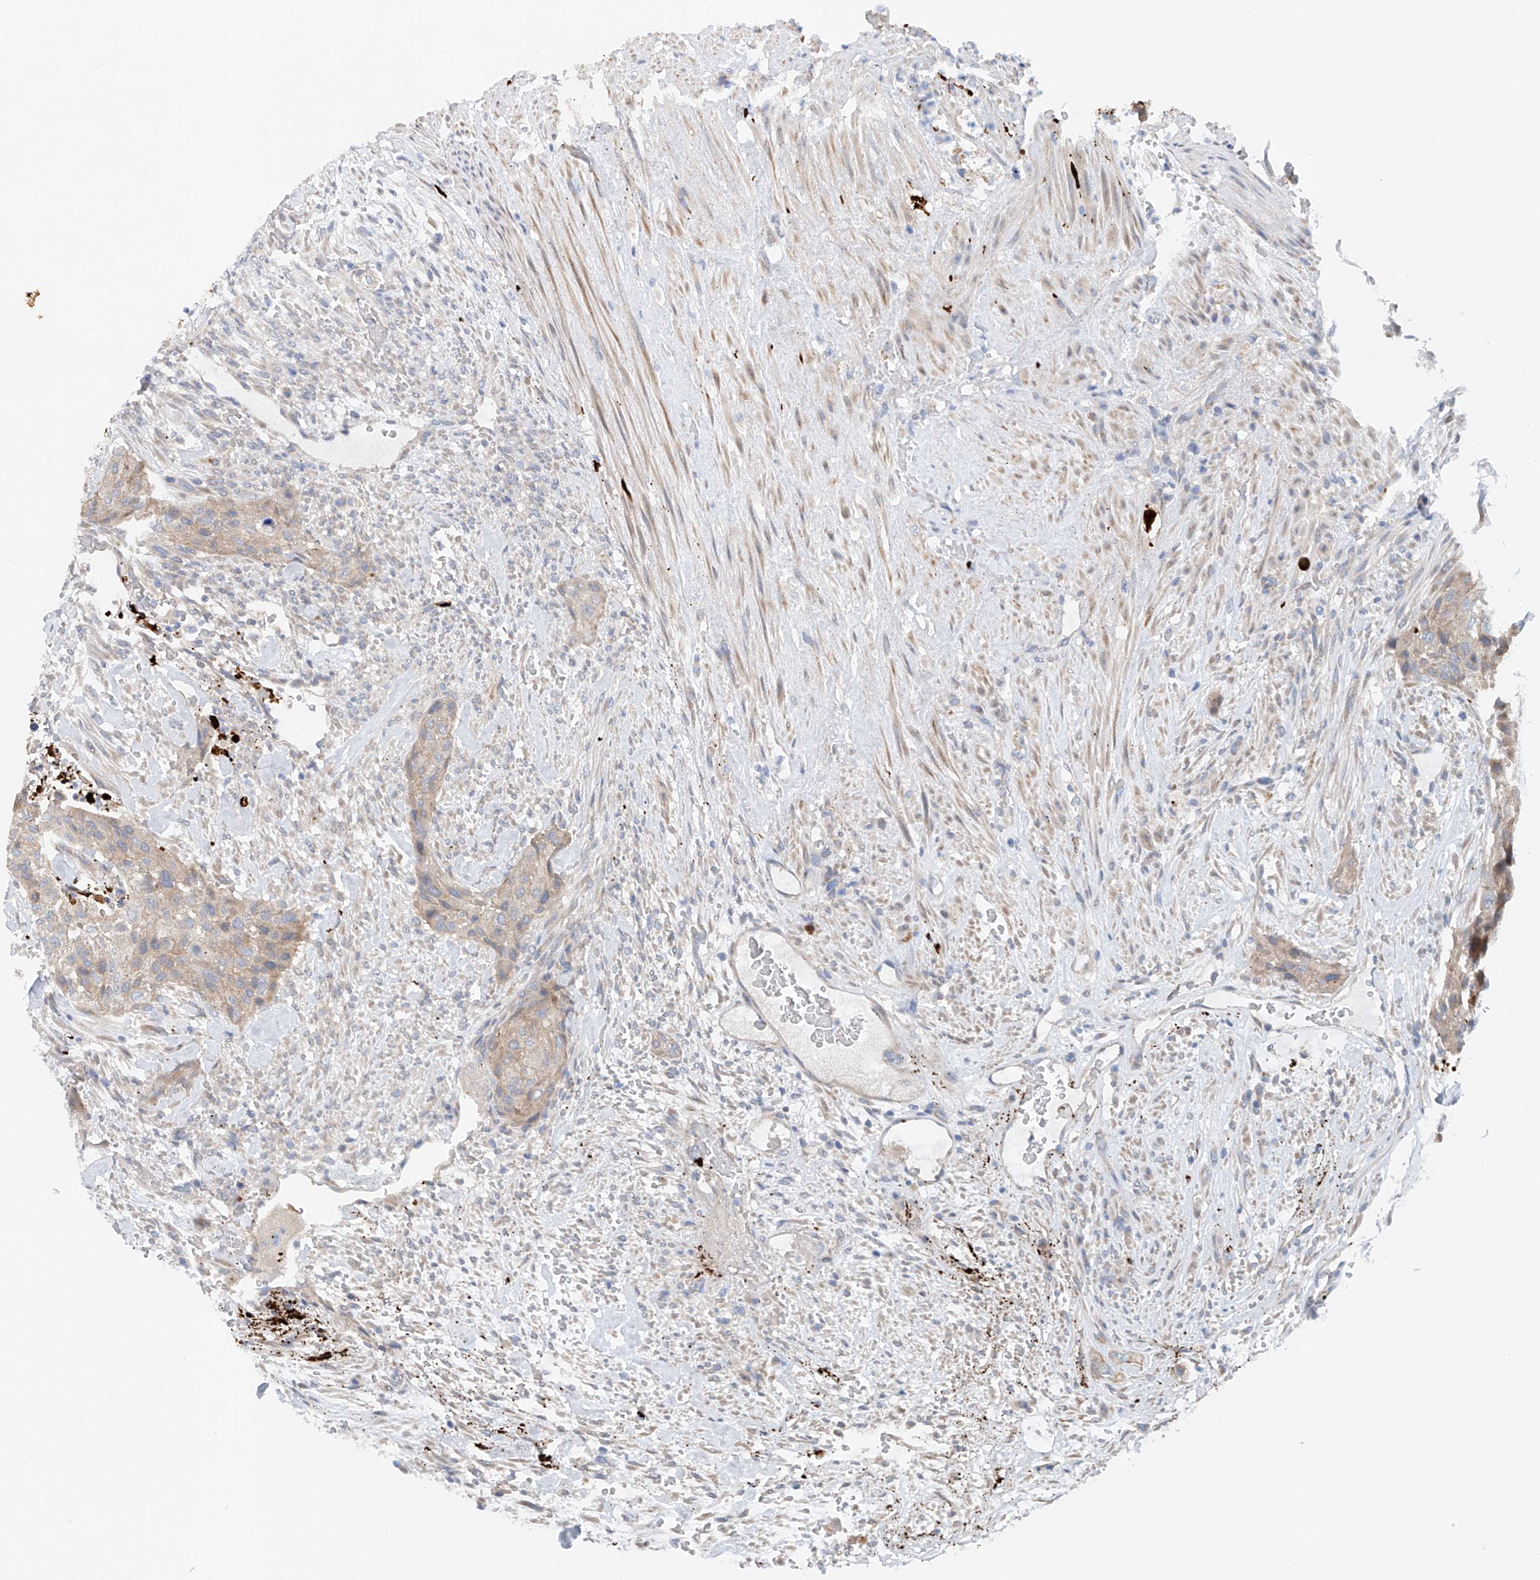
{"staining": {"intensity": "weak", "quantity": "25%-75%", "location": "cytoplasmic/membranous"}, "tissue": "urothelial cancer", "cell_type": "Tumor cells", "image_type": "cancer", "snomed": [{"axis": "morphology", "description": "Urothelial carcinoma, High grade"}, {"axis": "topography", "description": "Urinary bladder"}], "caption": "IHC micrograph of neoplastic tissue: high-grade urothelial carcinoma stained using immunohistochemistry displays low levels of weak protein expression localized specifically in the cytoplasmic/membranous of tumor cells, appearing as a cytoplasmic/membranous brown color.", "gene": "CEP85L", "patient": {"sex": "male", "age": 35}}